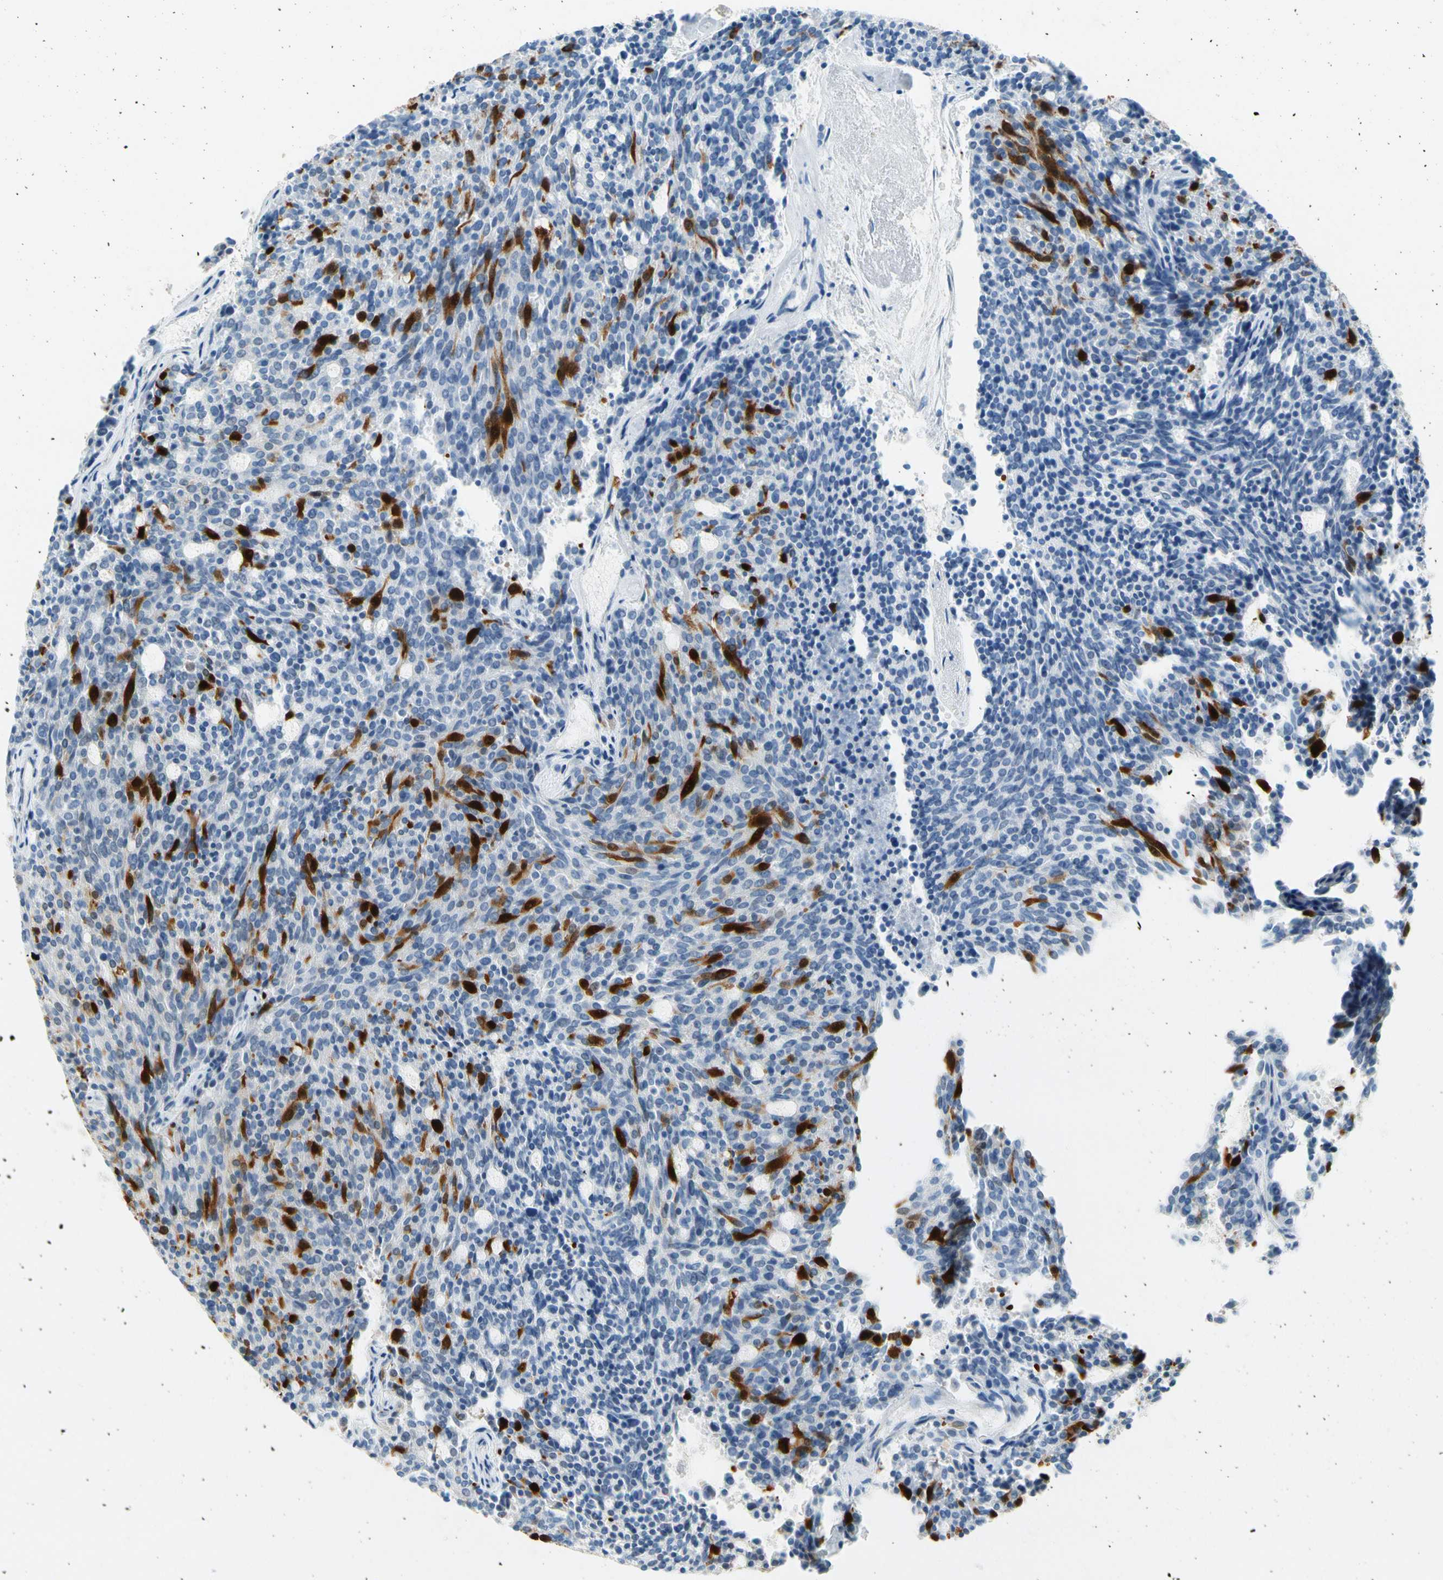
{"staining": {"intensity": "strong", "quantity": "<25%", "location": "cytoplasmic/membranous,nuclear"}, "tissue": "carcinoid", "cell_type": "Tumor cells", "image_type": "cancer", "snomed": [{"axis": "morphology", "description": "Carcinoid, malignant, NOS"}, {"axis": "topography", "description": "Pancreas"}], "caption": "Immunohistochemical staining of human carcinoid reveals strong cytoplasmic/membranous and nuclear protein staining in about <25% of tumor cells. The staining is performed using DAB brown chromogen to label protein expression. The nuclei are counter-stained blue using hematoxylin.", "gene": "TACC3", "patient": {"sex": "female", "age": 54}}